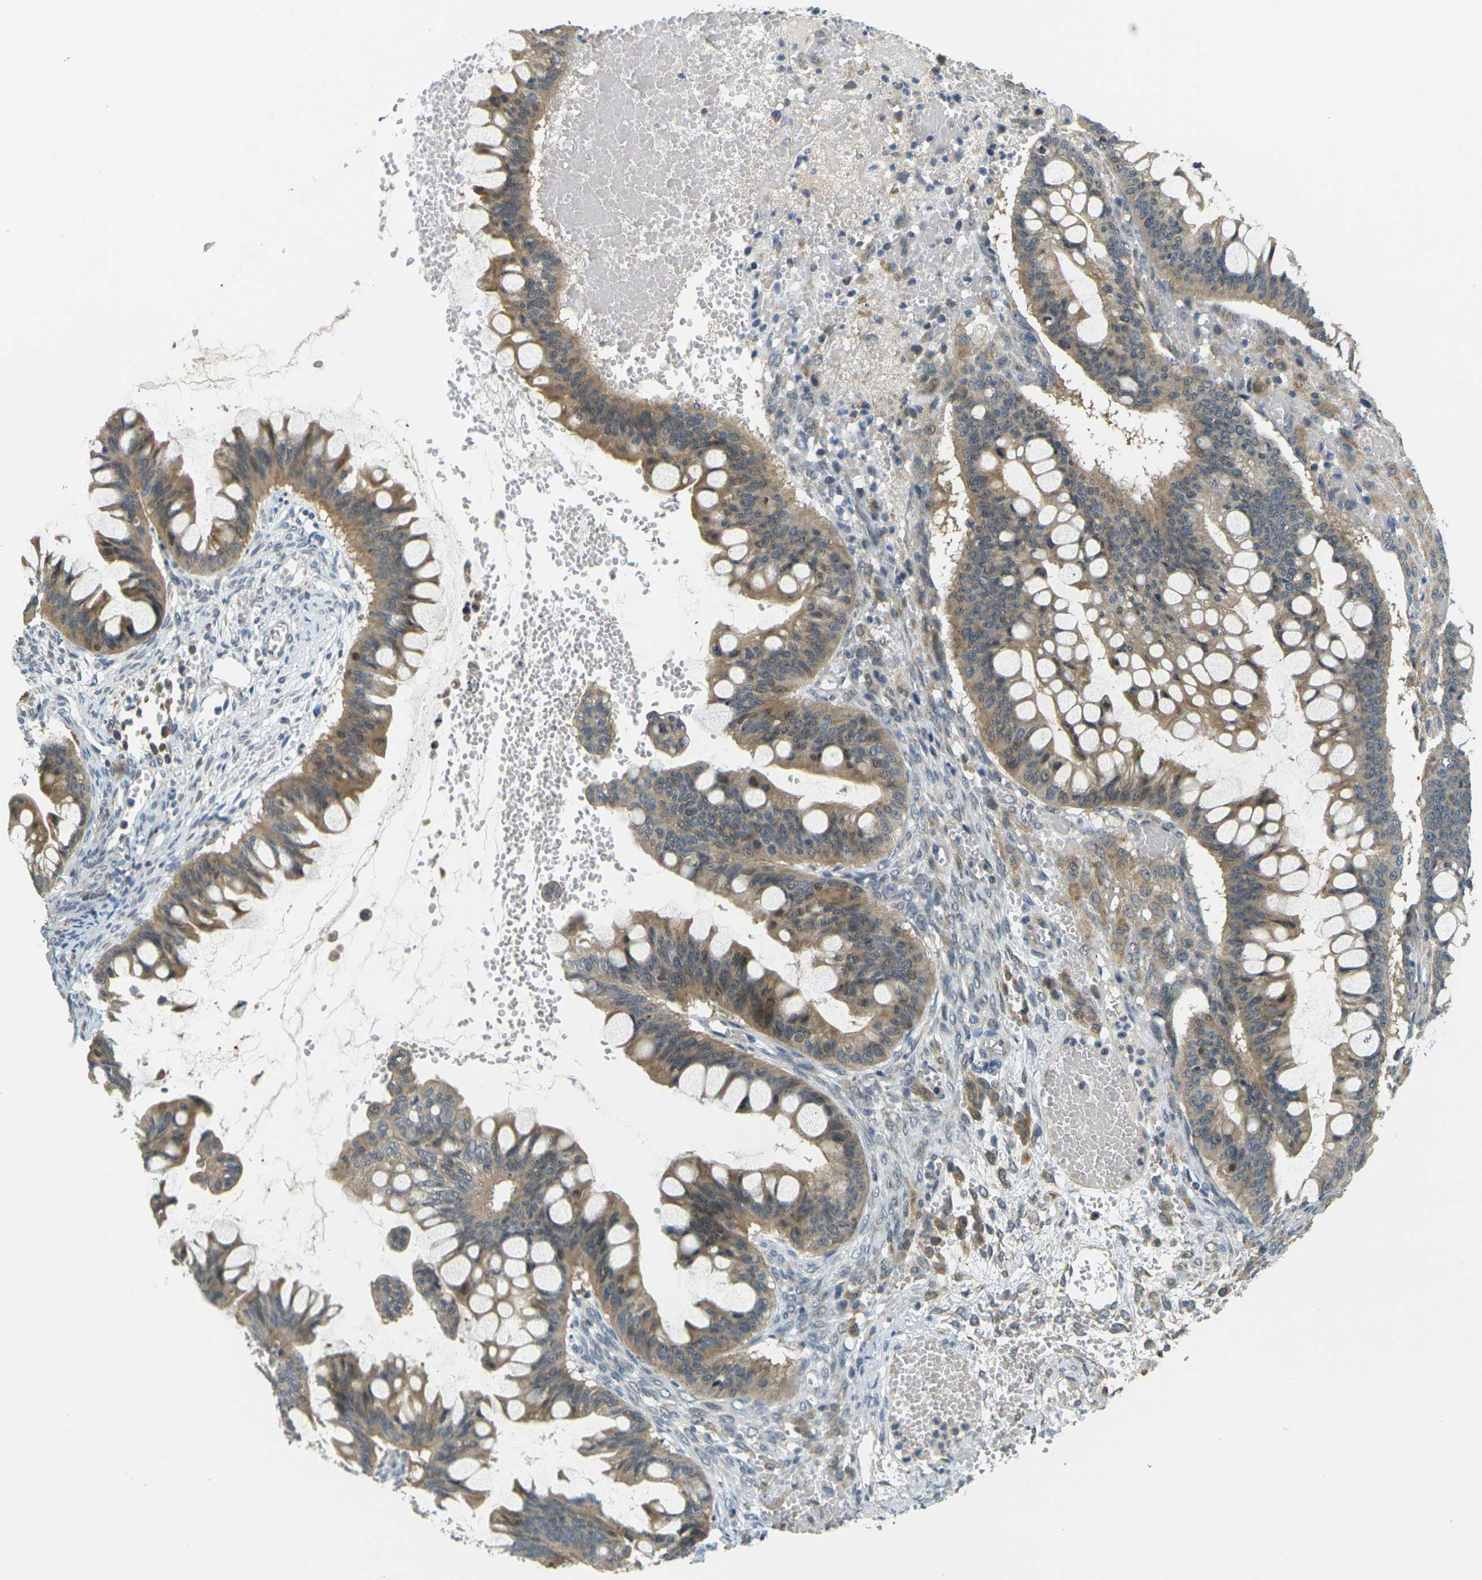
{"staining": {"intensity": "moderate", "quantity": ">75%", "location": "cytoplasmic/membranous"}, "tissue": "ovarian cancer", "cell_type": "Tumor cells", "image_type": "cancer", "snomed": [{"axis": "morphology", "description": "Cystadenocarcinoma, mucinous, NOS"}, {"axis": "topography", "description": "Ovary"}], "caption": "Human ovarian mucinous cystadenocarcinoma stained with a brown dye shows moderate cytoplasmic/membranous positive staining in about >75% of tumor cells.", "gene": "KLHL8", "patient": {"sex": "female", "age": 73}}